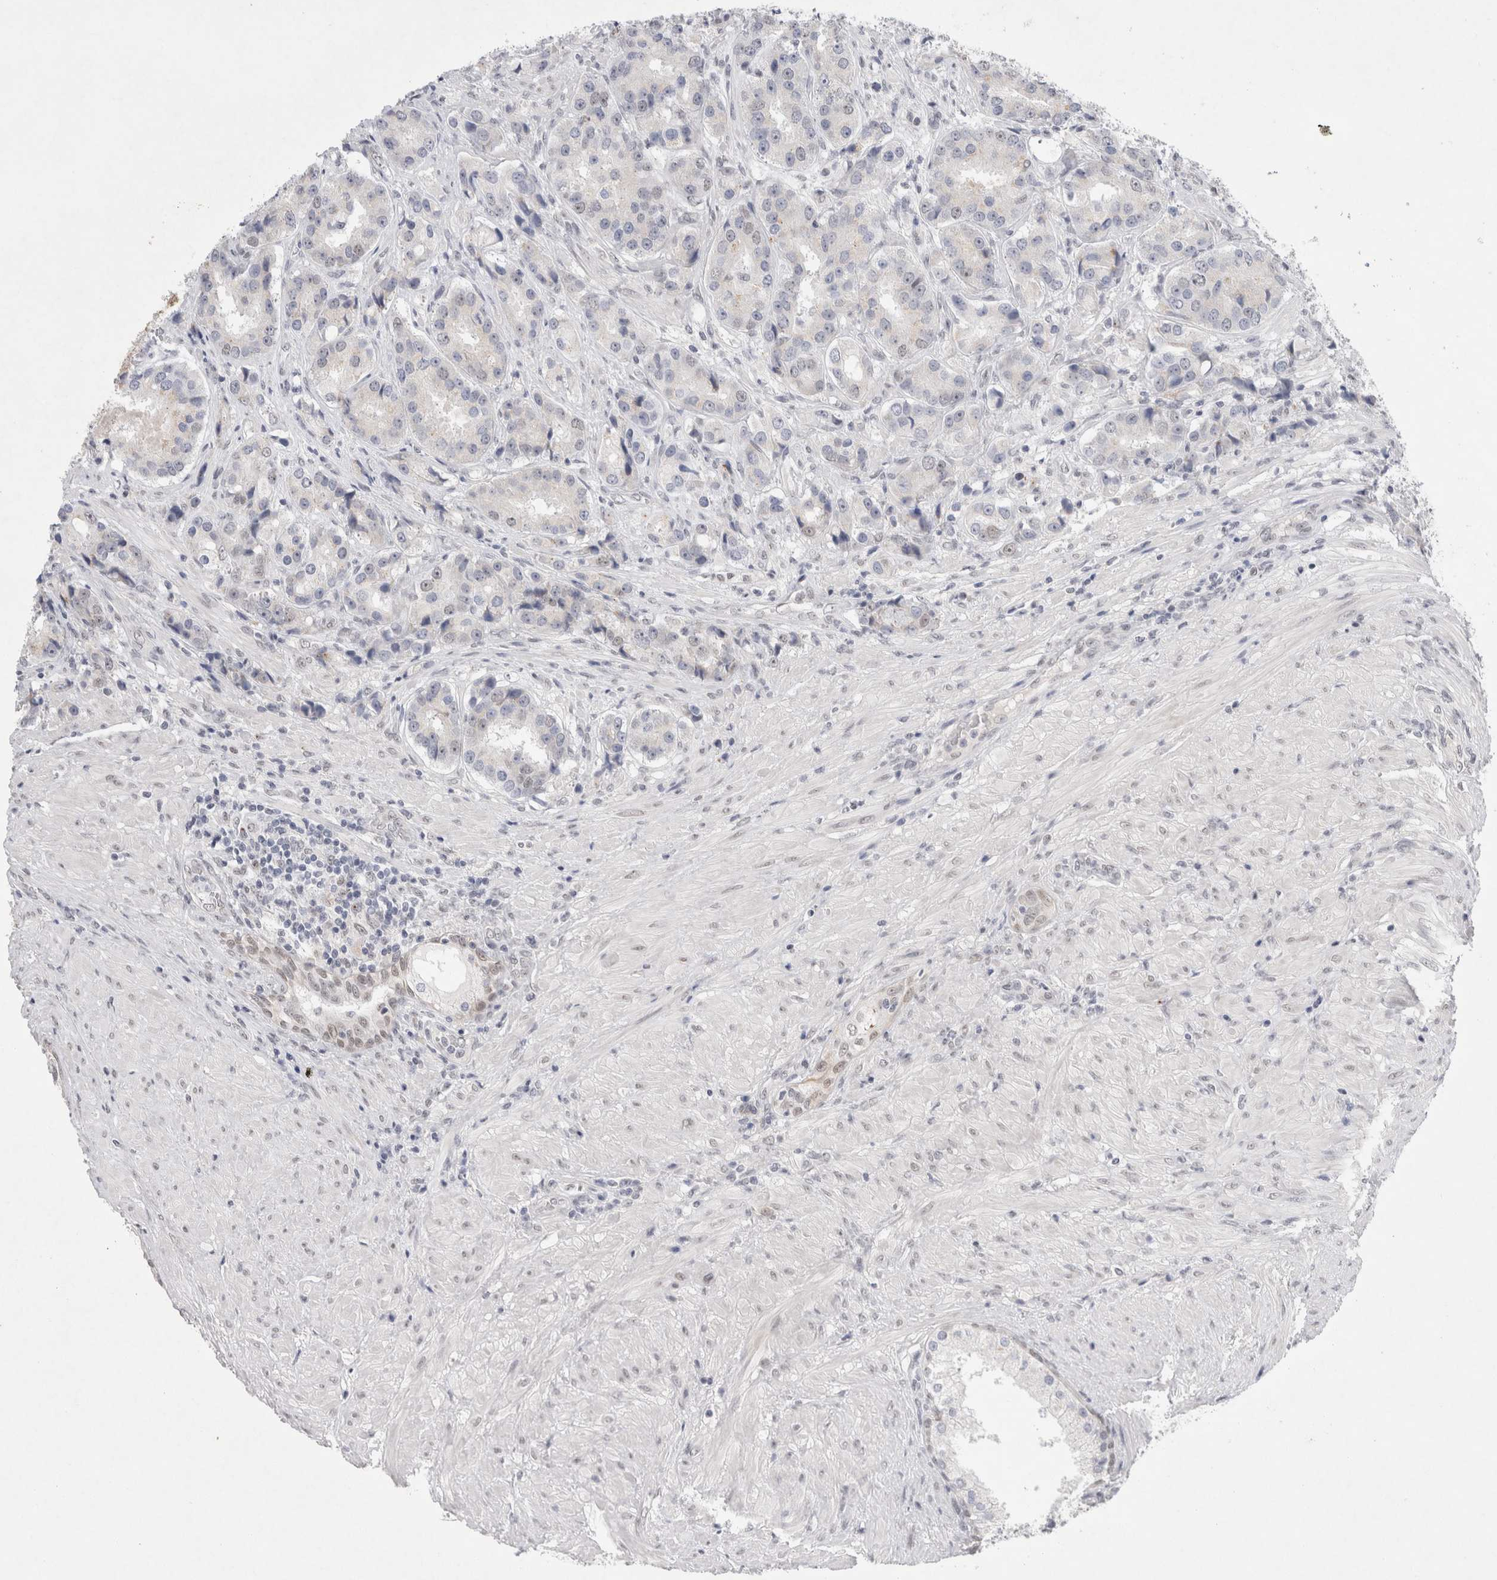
{"staining": {"intensity": "negative", "quantity": "none", "location": "none"}, "tissue": "prostate cancer", "cell_type": "Tumor cells", "image_type": "cancer", "snomed": [{"axis": "morphology", "description": "Adenocarcinoma, High grade"}, {"axis": "topography", "description": "Prostate"}], "caption": "The photomicrograph demonstrates no staining of tumor cells in prostate cancer. Nuclei are stained in blue.", "gene": "RECQL4", "patient": {"sex": "male", "age": 60}}